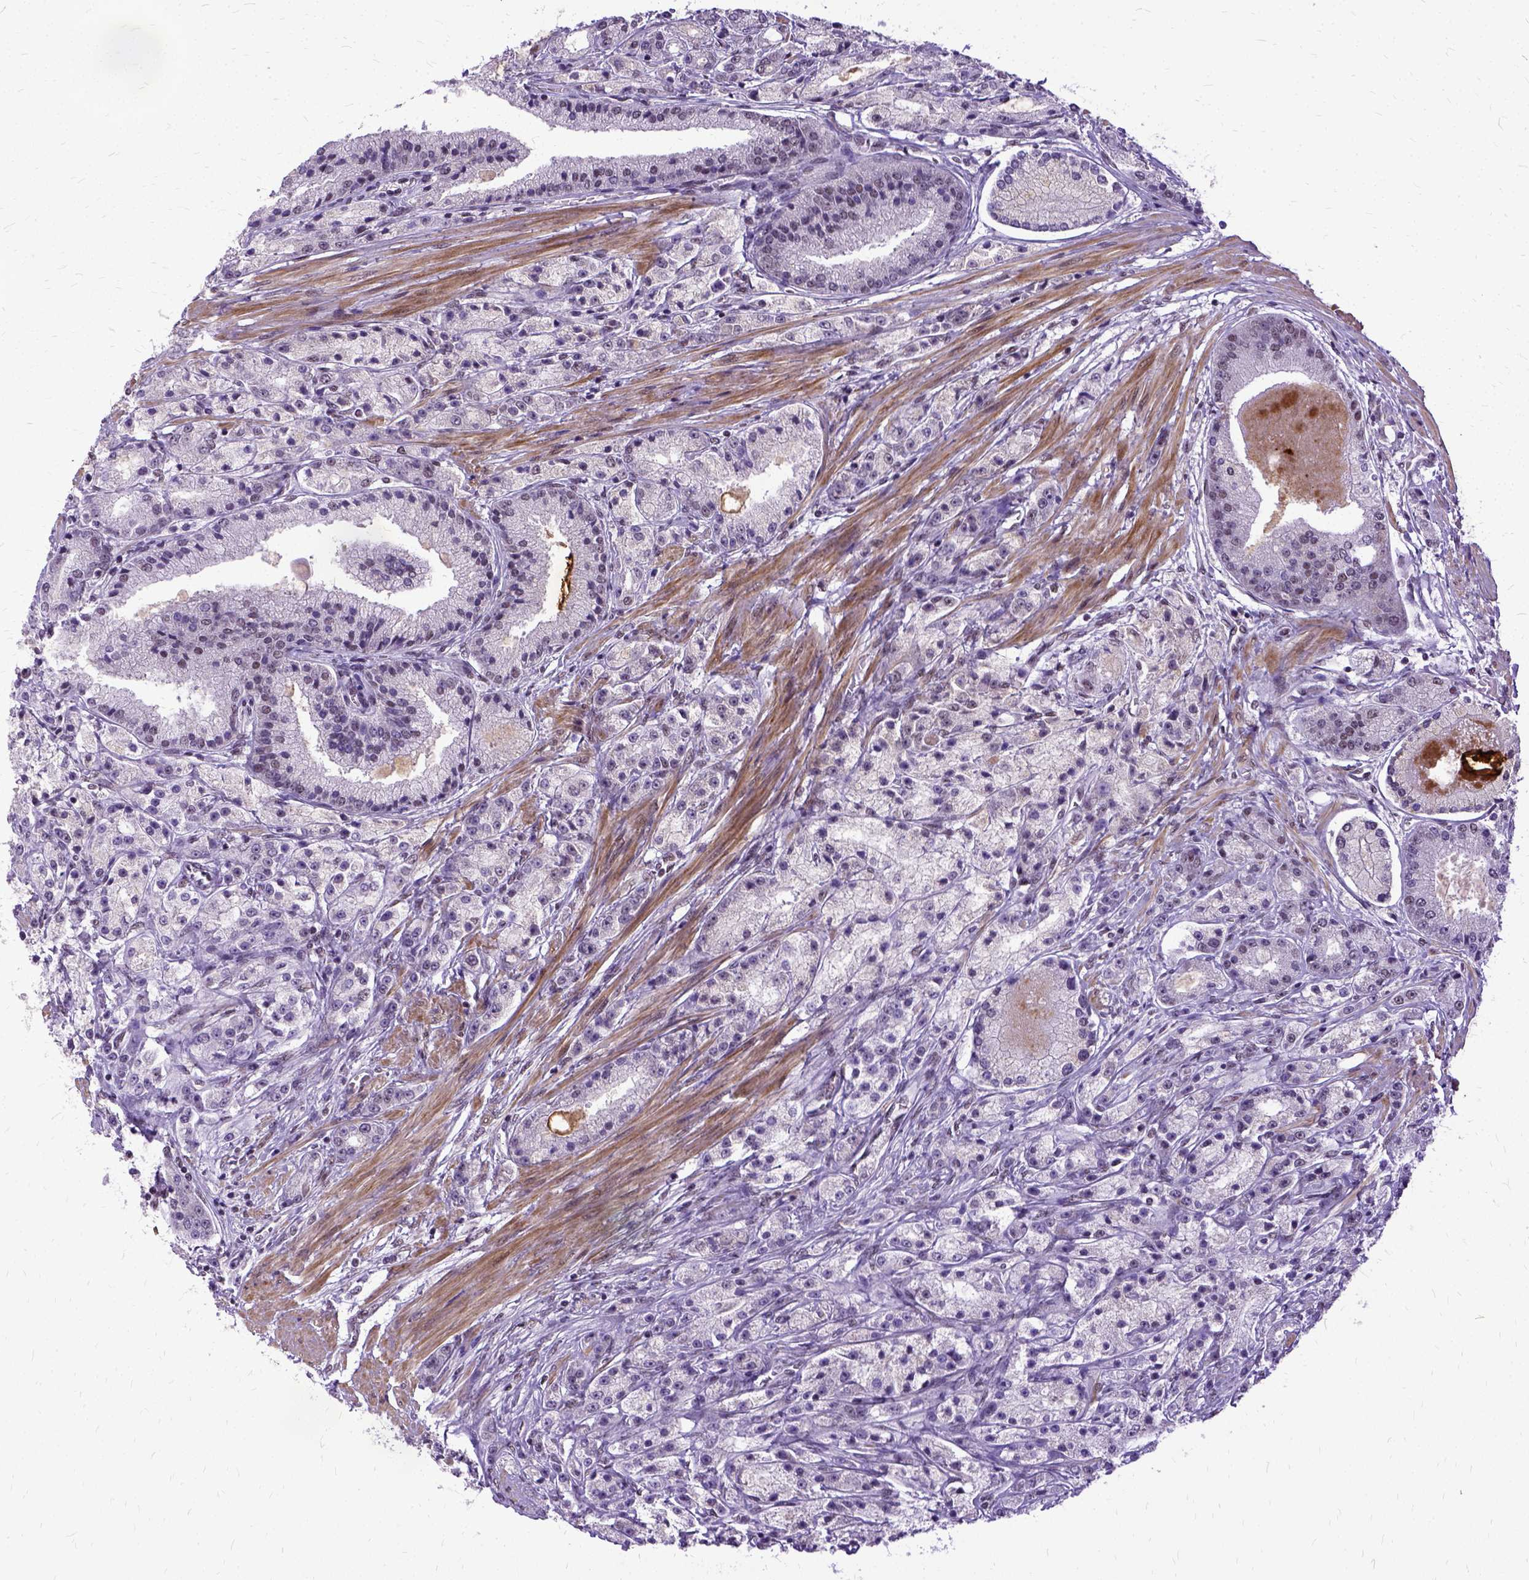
{"staining": {"intensity": "weak", "quantity": "<25%", "location": "nuclear"}, "tissue": "prostate cancer", "cell_type": "Tumor cells", "image_type": "cancer", "snomed": [{"axis": "morphology", "description": "Adenocarcinoma, High grade"}, {"axis": "topography", "description": "Prostate"}], "caption": "Prostate cancer (adenocarcinoma (high-grade)) was stained to show a protein in brown. There is no significant positivity in tumor cells.", "gene": "SETD1A", "patient": {"sex": "male", "age": 67}}